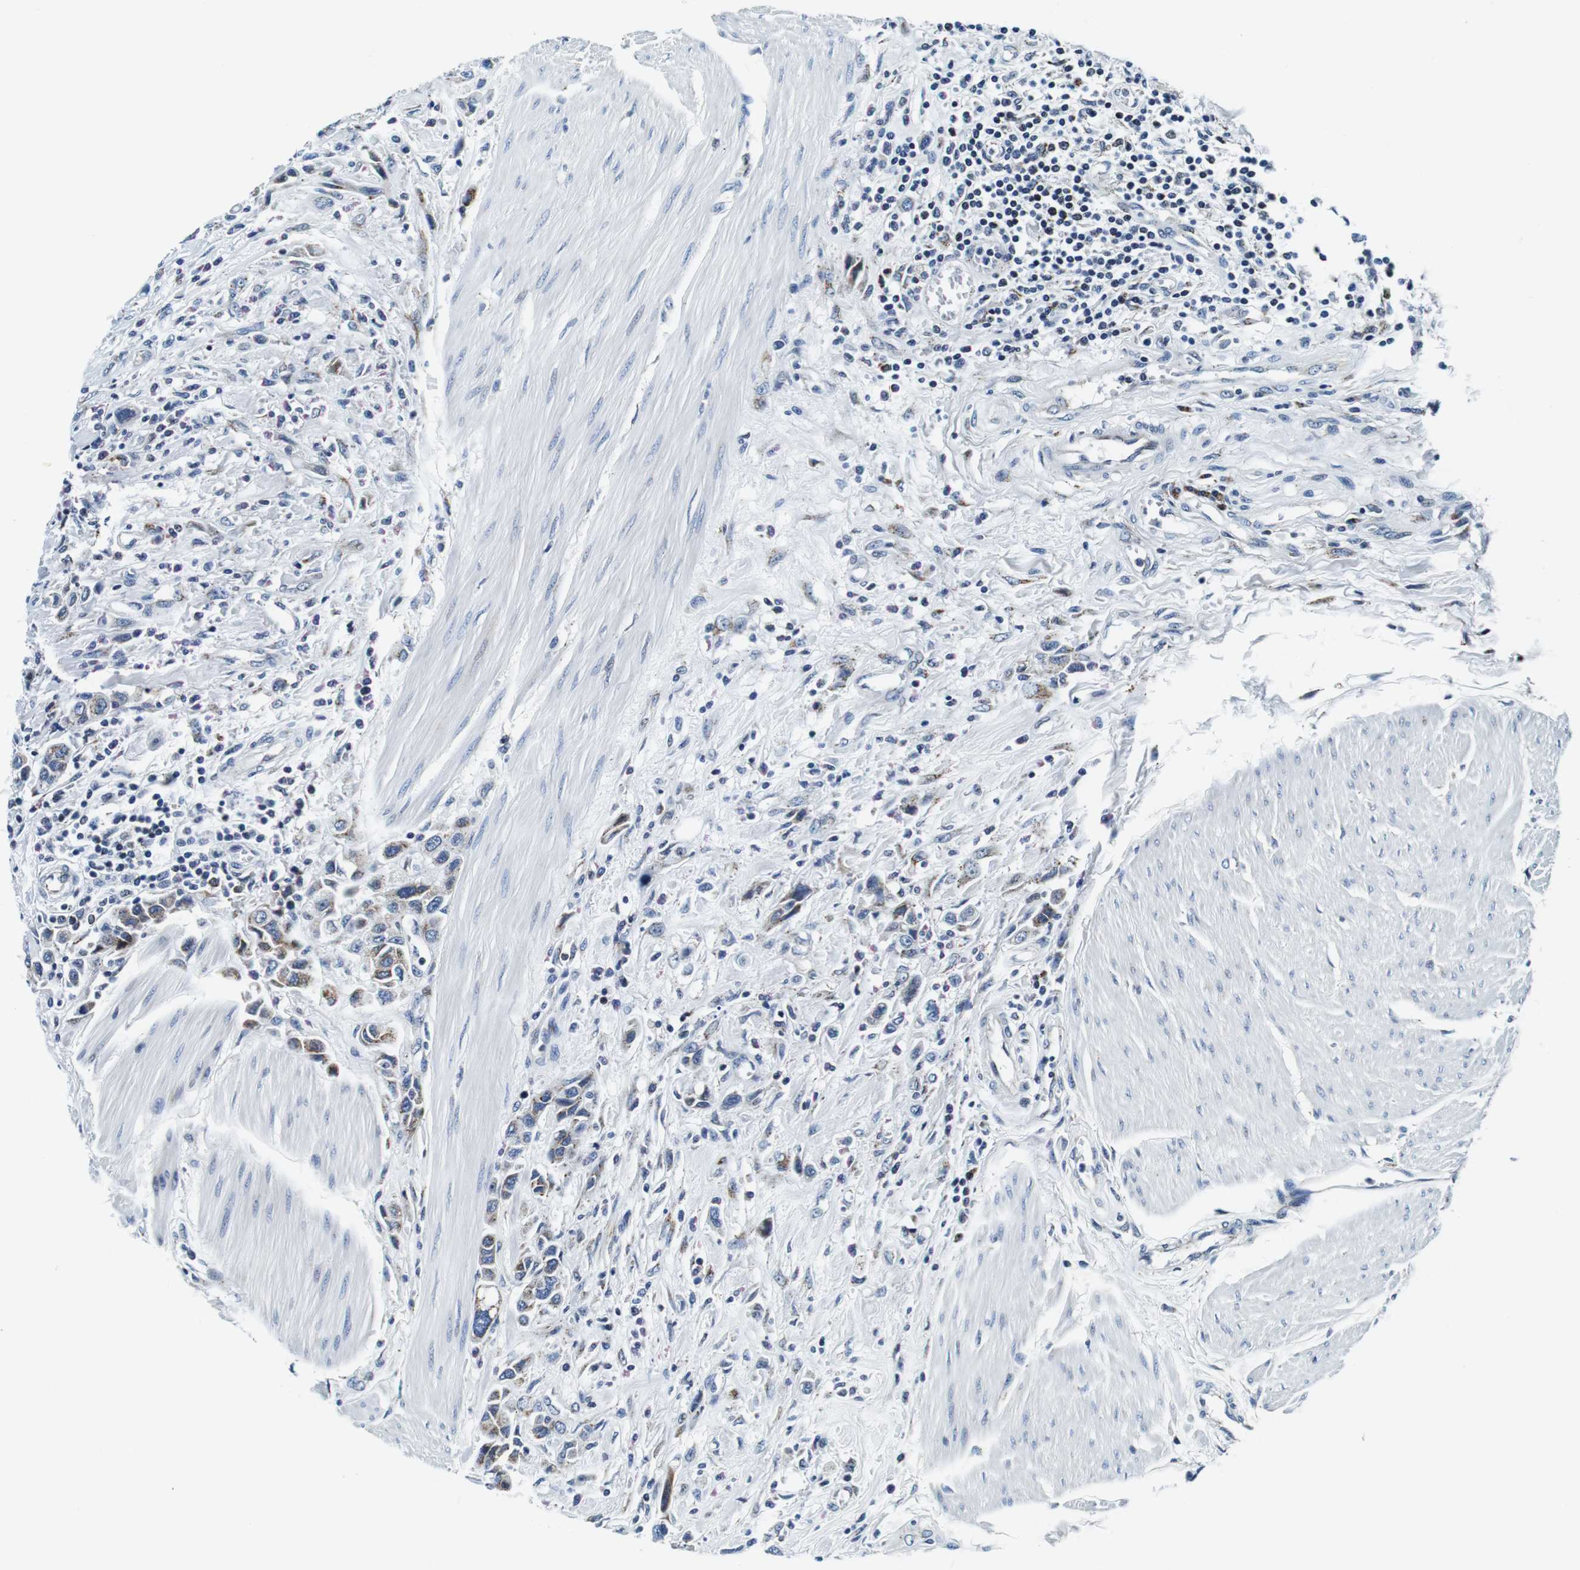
{"staining": {"intensity": "weak", "quantity": "25%-75%", "location": "cytoplasmic/membranous"}, "tissue": "urothelial cancer", "cell_type": "Tumor cells", "image_type": "cancer", "snomed": [{"axis": "morphology", "description": "Urothelial carcinoma, High grade"}, {"axis": "topography", "description": "Urinary bladder"}], "caption": "Human urothelial carcinoma (high-grade) stained for a protein (brown) demonstrates weak cytoplasmic/membranous positive expression in about 25%-75% of tumor cells.", "gene": "FAR2", "patient": {"sex": "male", "age": 50}}